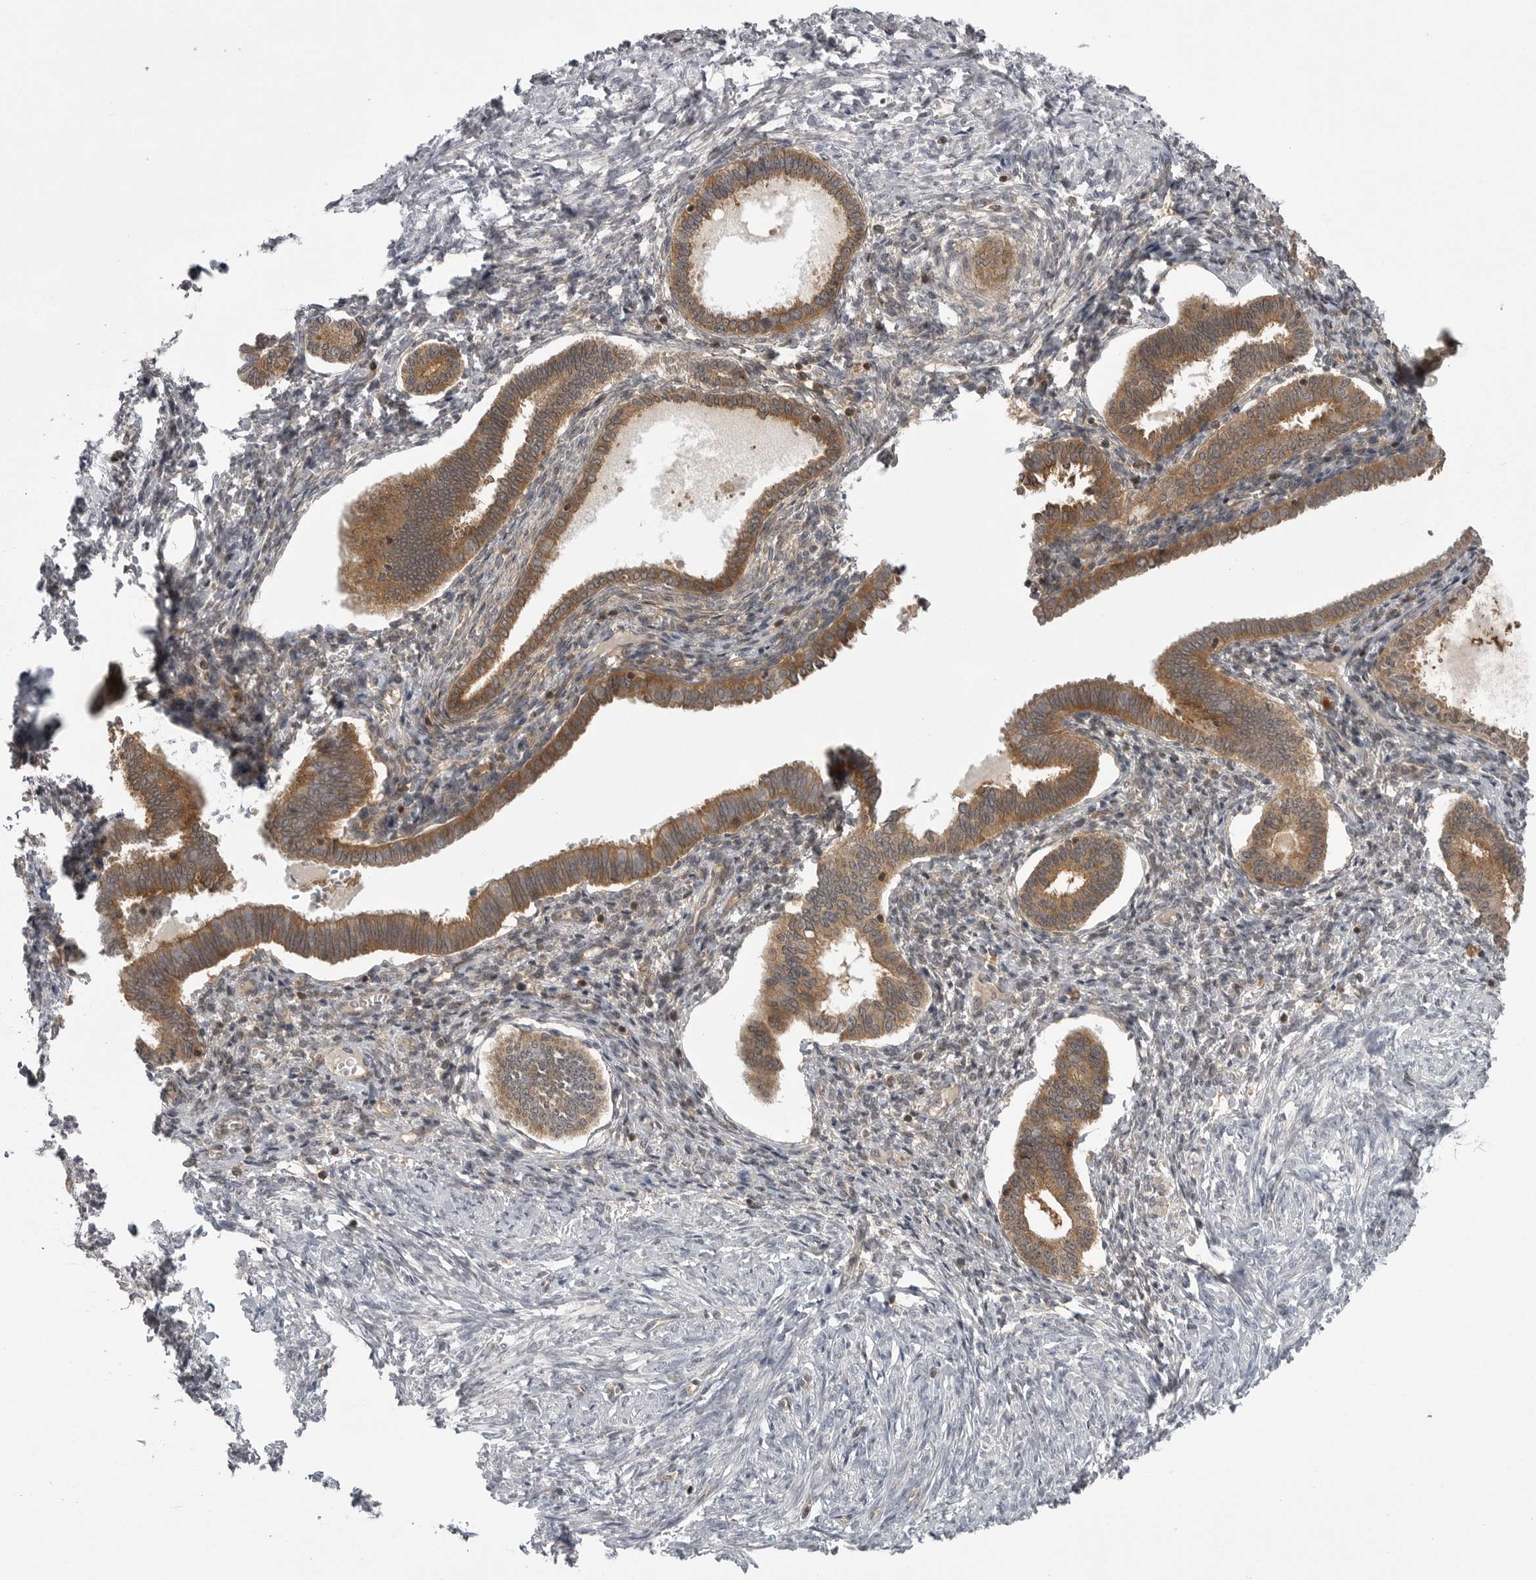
{"staining": {"intensity": "moderate", "quantity": "<25%", "location": "cytoplasmic/membranous"}, "tissue": "endometrium", "cell_type": "Cells in endometrial stroma", "image_type": "normal", "snomed": [{"axis": "morphology", "description": "Normal tissue, NOS"}, {"axis": "topography", "description": "Endometrium"}], "caption": "Immunohistochemistry photomicrograph of normal endometrium stained for a protein (brown), which displays low levels of moderate cytoplasmic/membranous staining in about <25% of cells in endometrial stroma.", "gene": "STK24", "patient": {"sex": "female", "age": 77}}